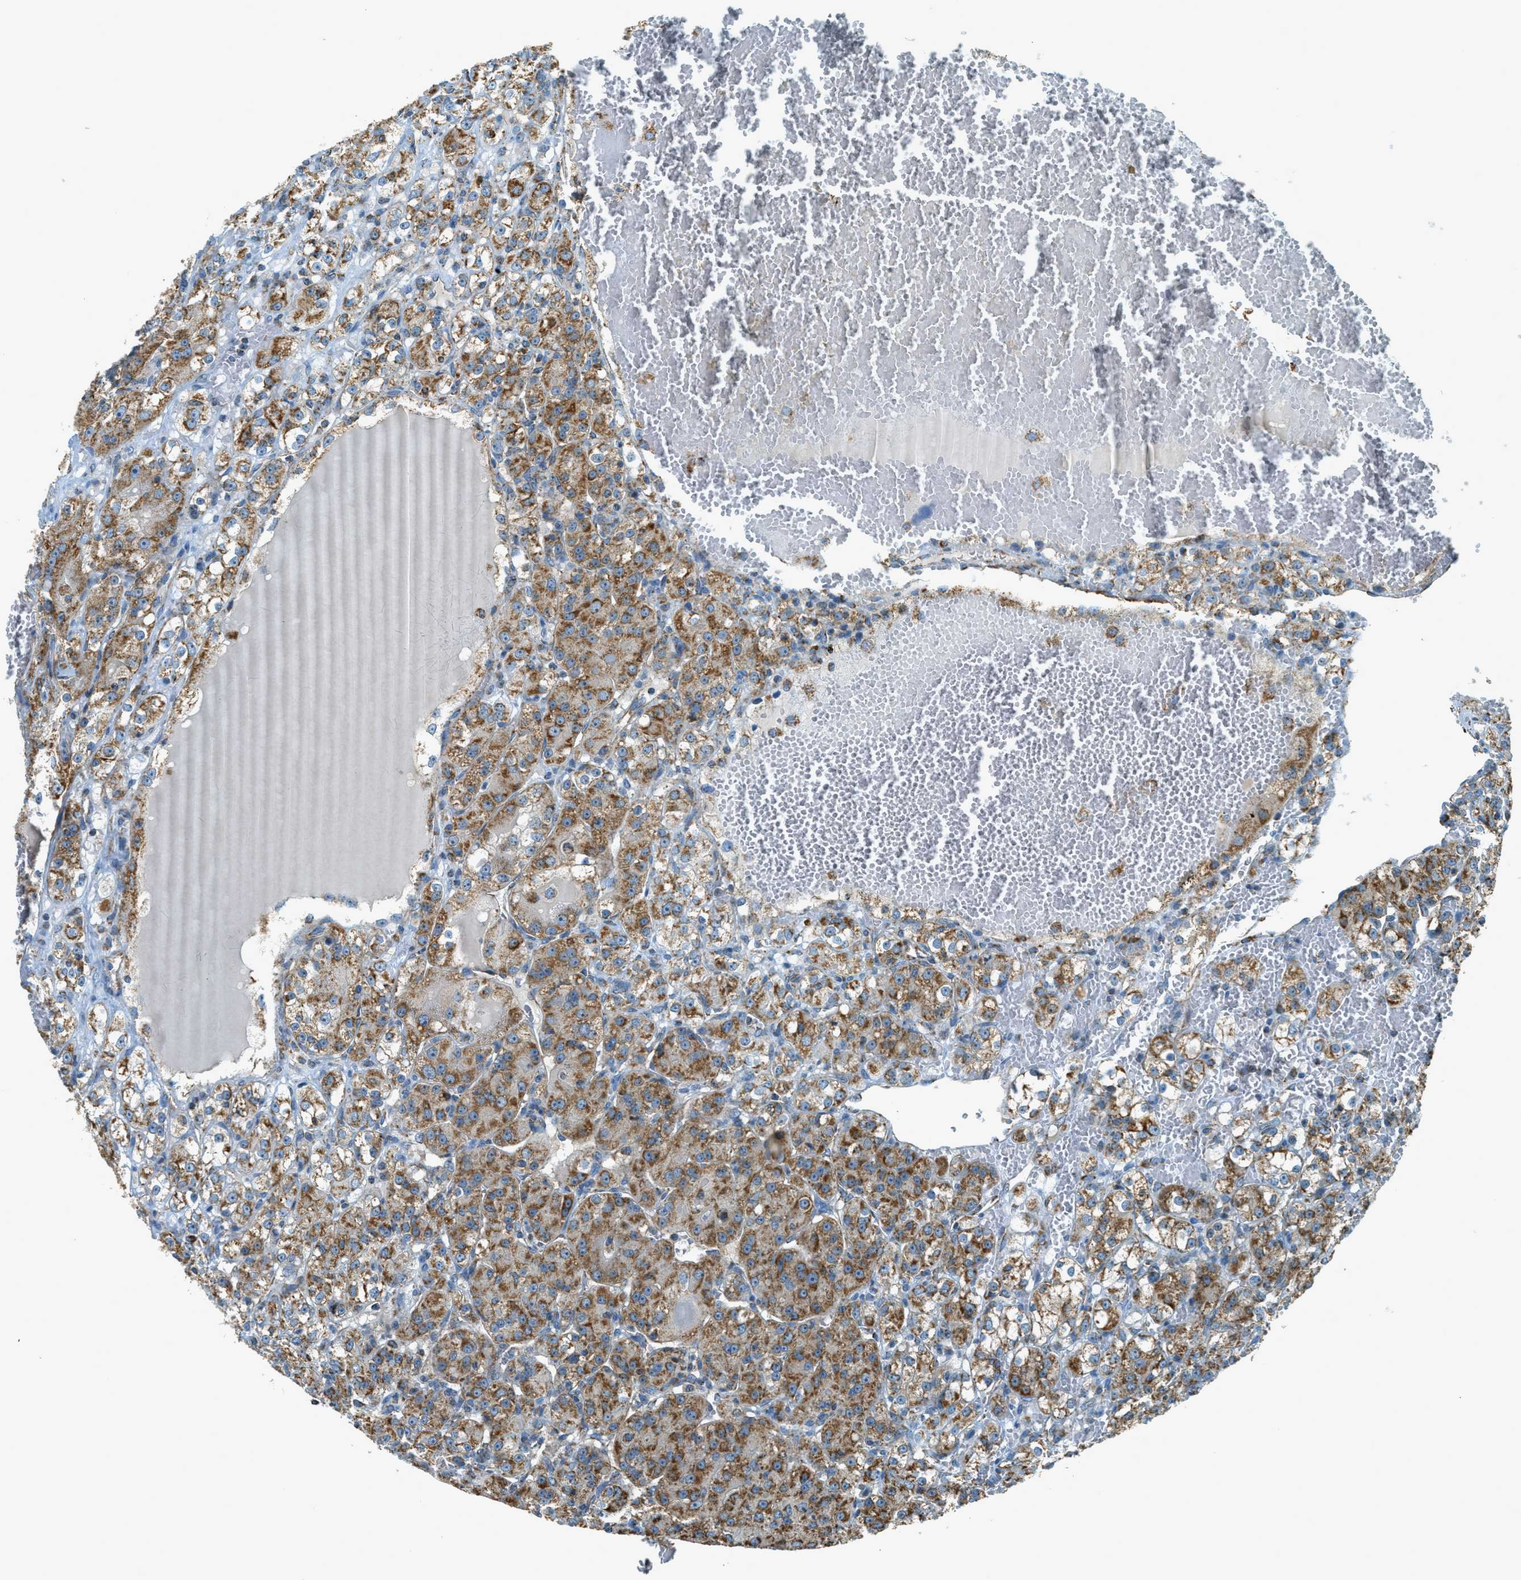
{"staining": {"intensity": "moderate", "quantity": "25%-75%", "location": "cytoplasmic/membranous"}, "tissue": "renal cancer", "cell_type": "Tumor cells", "image_type": "cancer", "snomed": [{"axis": "morphology", "description": "Normal tissue, NOS"}, {"axis": "morphology", "description": "Adenocarcinoma, NOS"}, {"axis": "topography", "description": "Kidney"}], "caption": "Immunohistochemistry image of renal cancer (adenocarcinoma) stained for a protein (brown), which displays medium levels of moderate cytoplasmic/membranous expression in approximately 25%-75% of tumor cells.", "gene": "CHST15", "patient": {"sex": "male", "age": 61}}